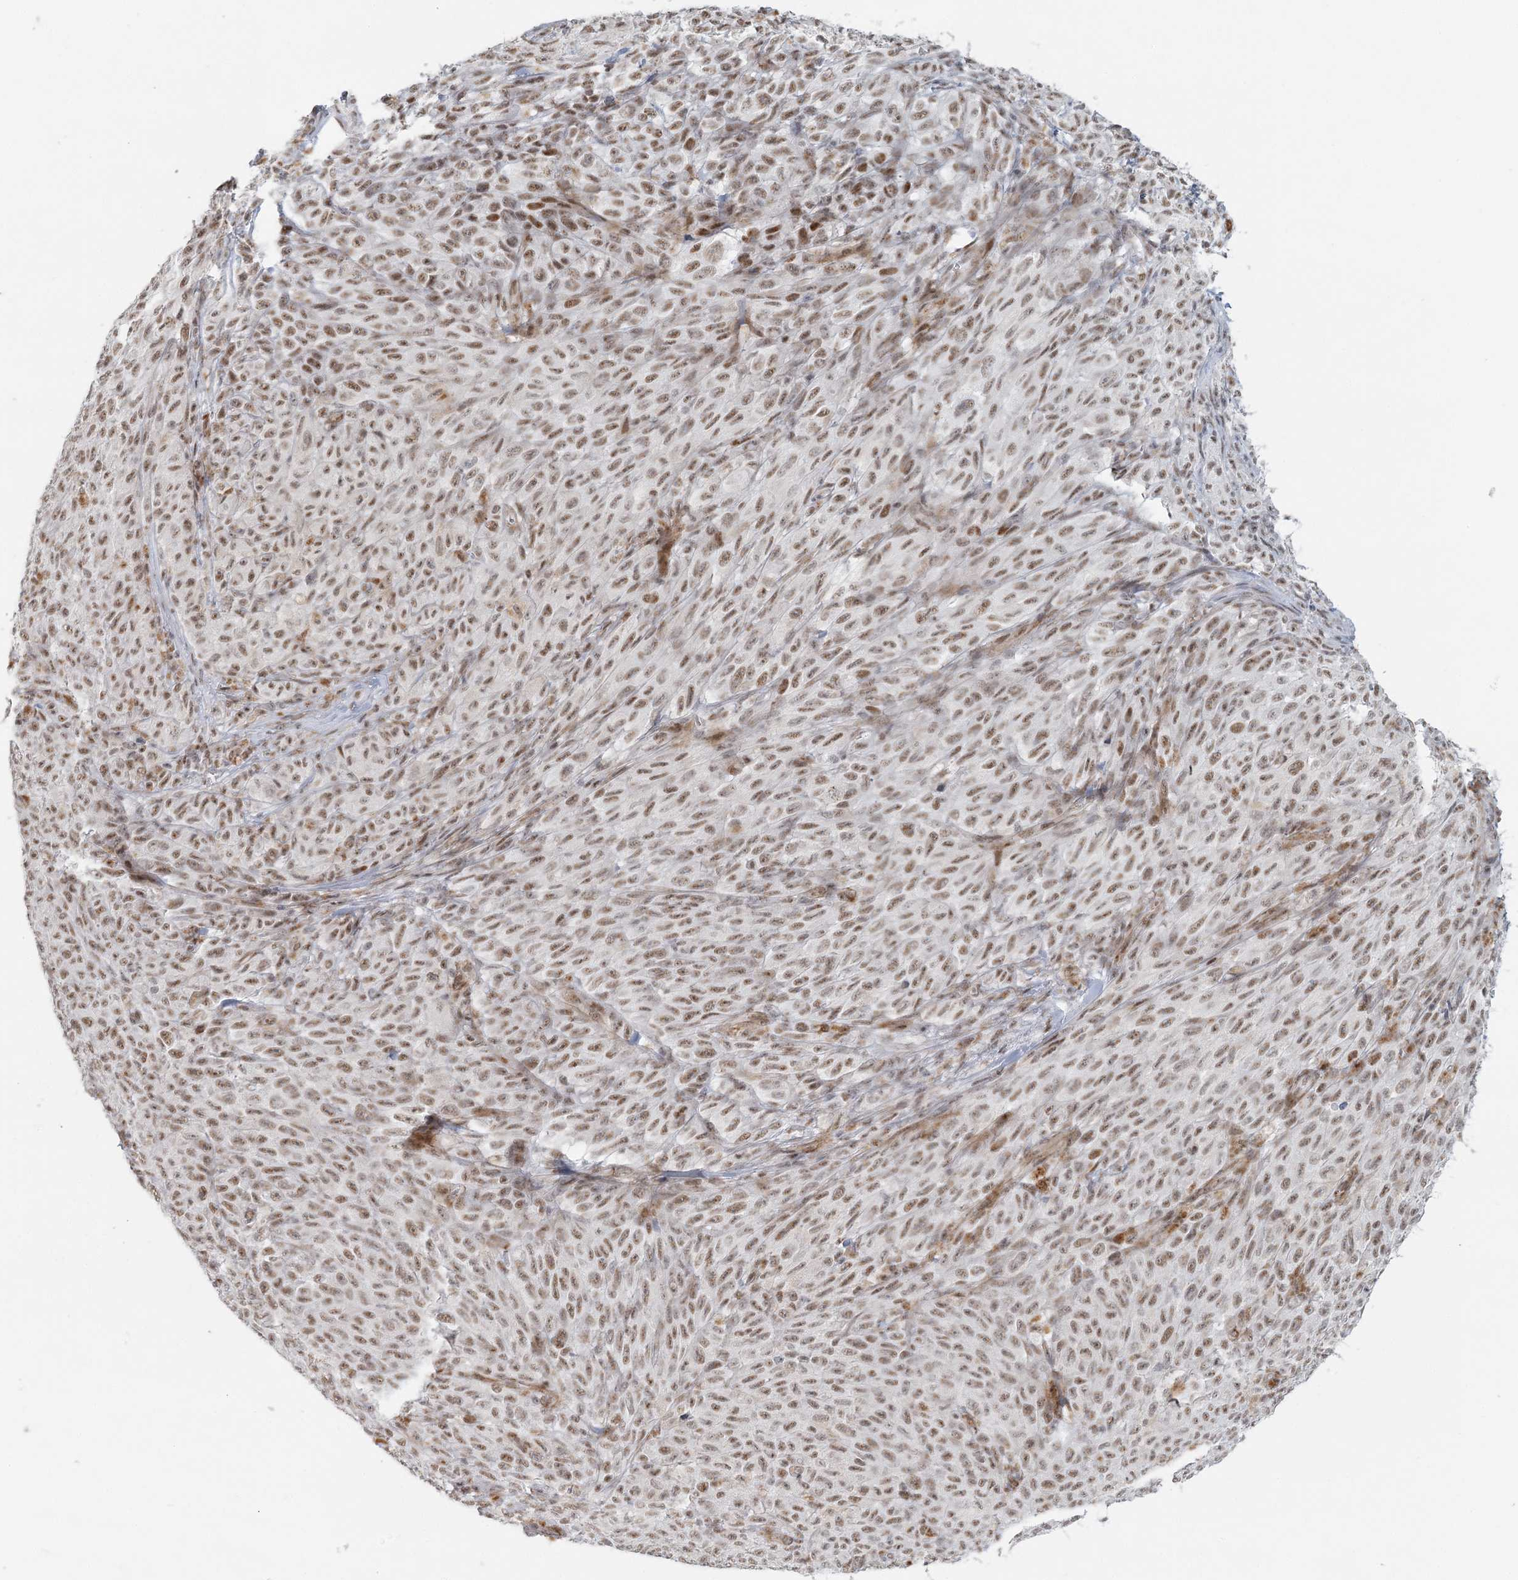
{"staining": {"intensity": "moderate", "quantity": ">75%", "location": "nuclear"}, "tissue": "melanoma", "cell_type": "Tumor cells", "image_type": "cancer", "snomed": [{"axis": "morphology", "description": "Malignant melanoma, NOS"}, {"axis": "topography", "description": "Skin"}], "caption": "The immunohistochemical stain labels moderate nuclear staining in tumor cells of malignant melanoma tissue.", "gene": "U2SURP", "patient": {"sex": "female", "age": 82}}